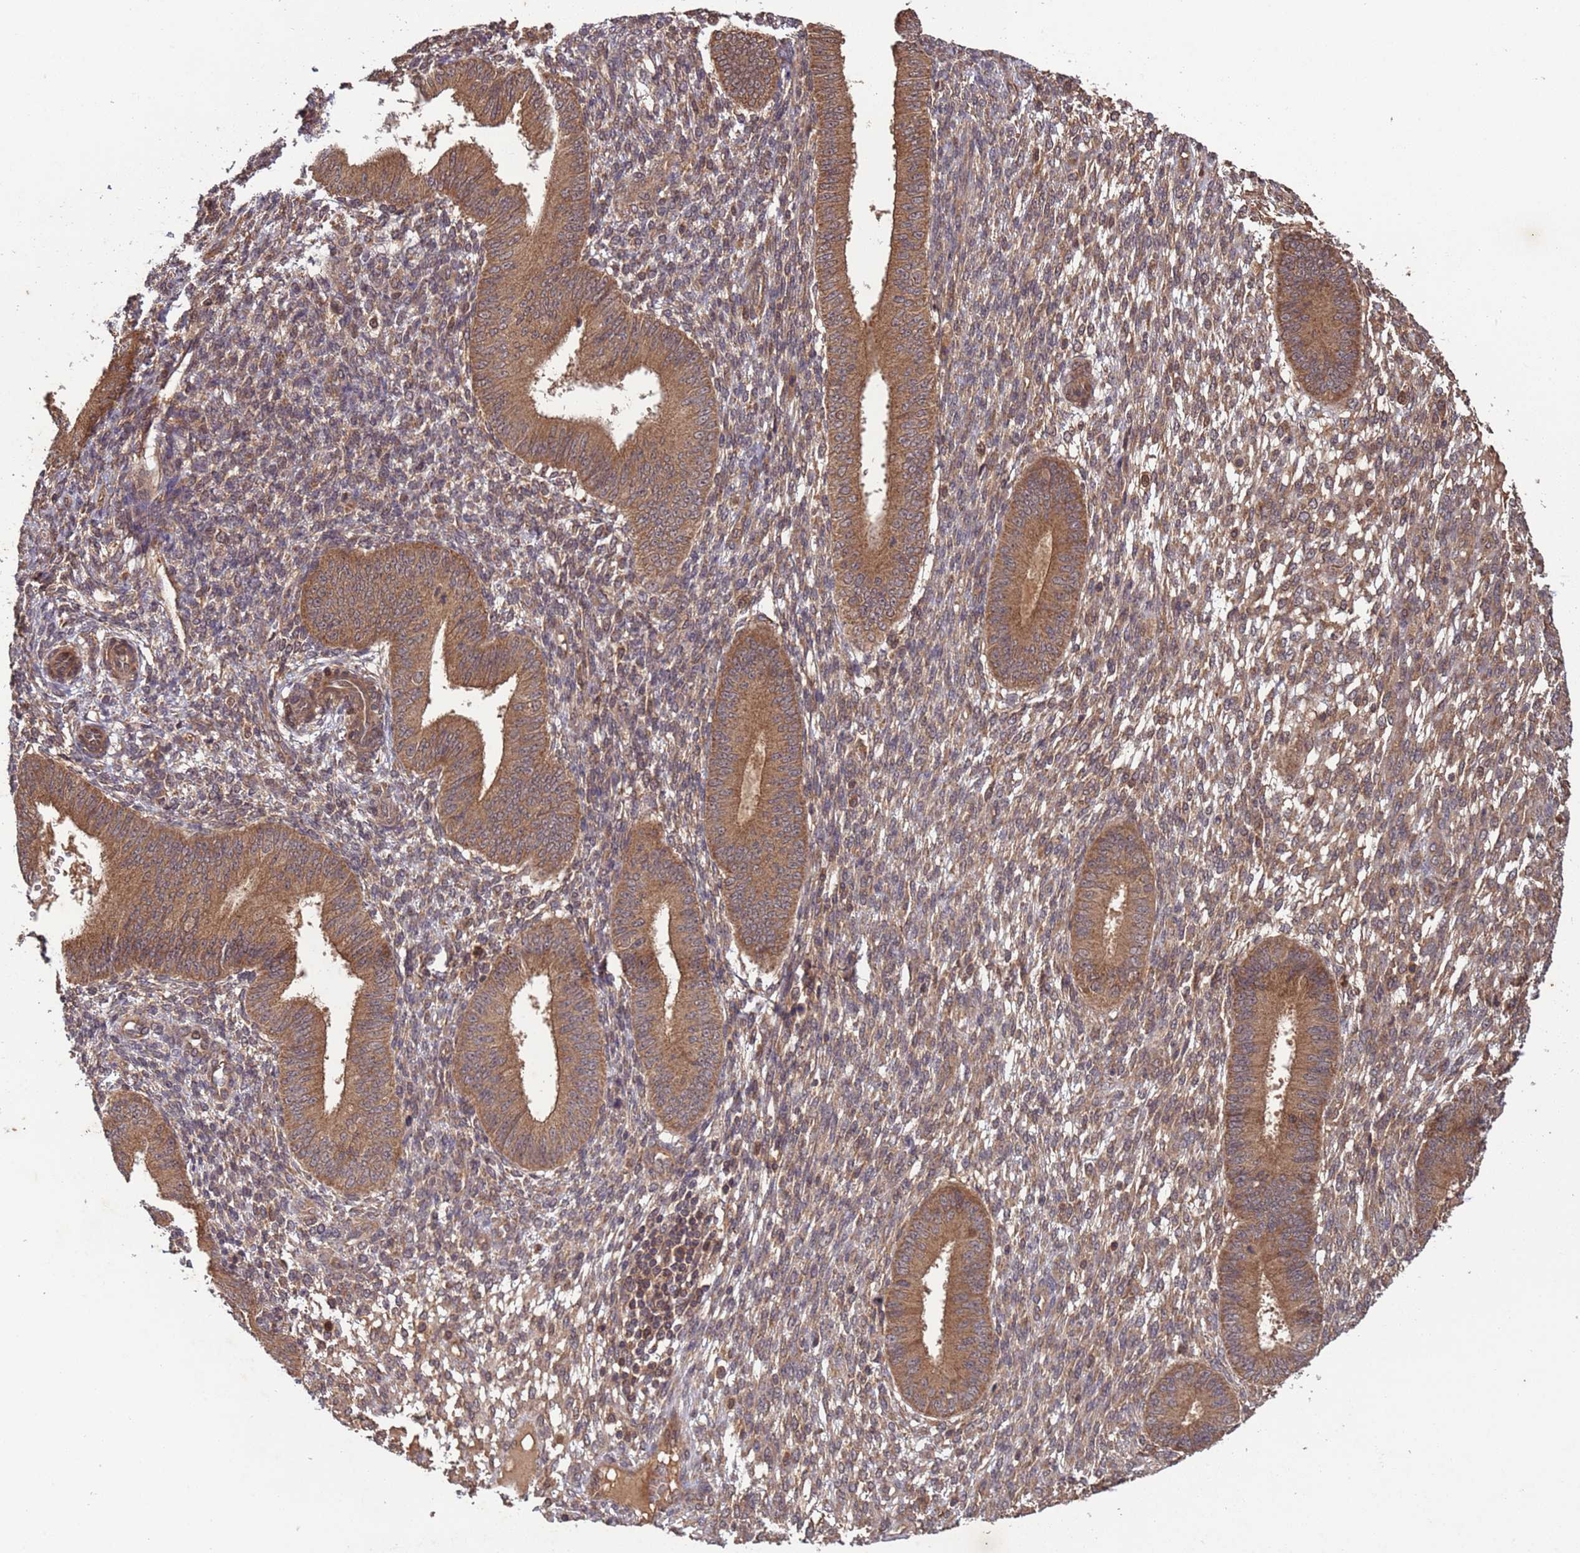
{"staining": {"intensity": "moderate", "quantity": "25%-75%", "location": "cytoplasmic/membranous"}, "tissue": "endometrium", "cell_type": "Cells in endometrial stroma", "image_type": "normal", "snomed": [{"axis": "morphology", "description": "Normal tissue, NOS"}, {"axis": "topography", "description": "Endometrium"}], "caption": "Endometrium stained with immunohistochemistry (IHC) displays moderate cytoplasmic/membranous staining in approximately 25%-75% of cells in endometrial stroma. Using DAB (brown) and hematoxylin (blue) stains, captured at high magnification using brightfield microscopy.", "gene": "ERI1", "patient": {"sex": "female", "age": 49}}